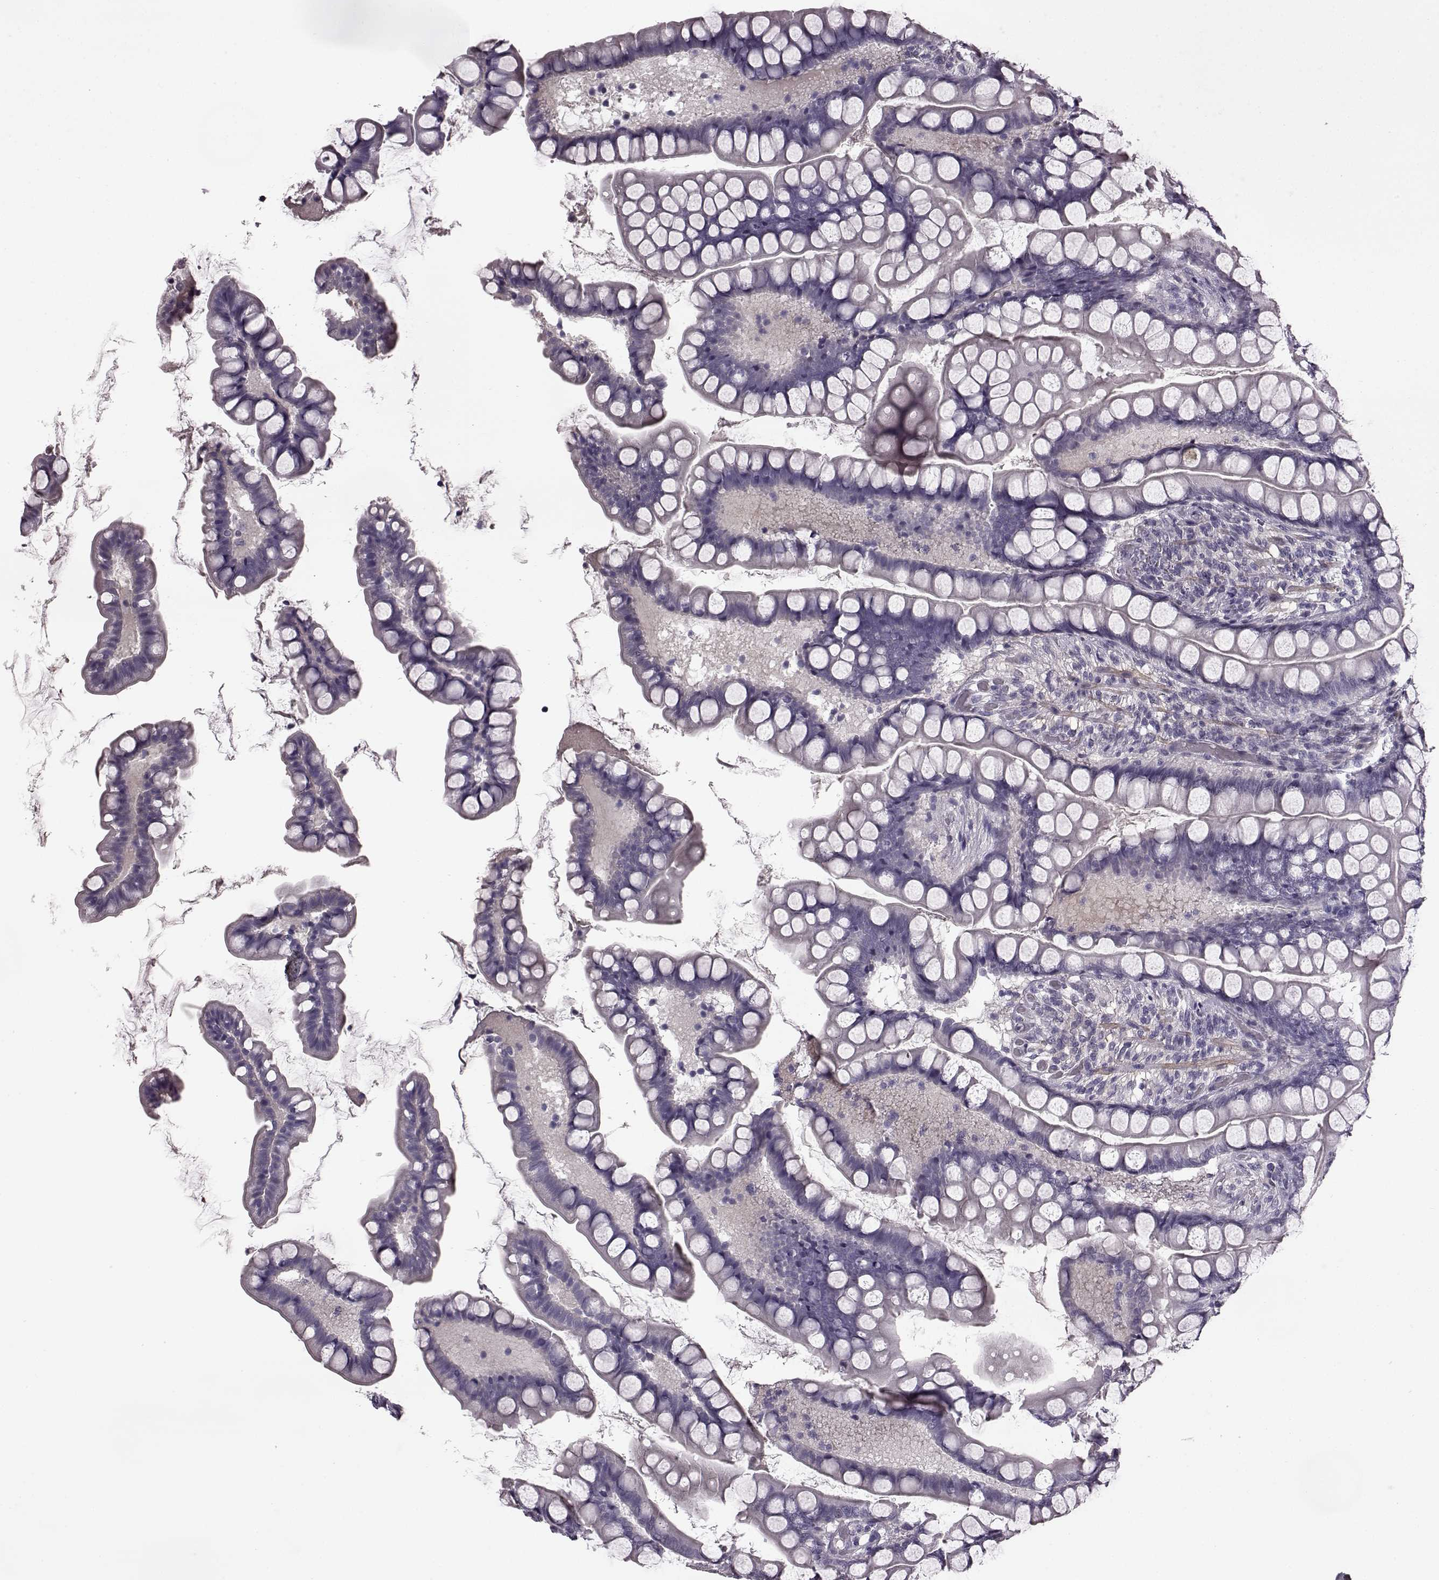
{"staining": {"intensity": "negative", "quantity": "none", "location": "none"}, "tissue": "small intestine", "cell_type": "Glandular cells", "image_type": "normal", "snomed": [{"axis": "morphology", "description": "Normal tissue, NOS"}, {"axis": "topography", "description": "Small intestine"}], "caption": "Small intestine was stained to show a protein in brown. There is no significant staining in glandular cells.", "gene": "SLCO3A1", "patient": {"sex": "male", "age": 70}}